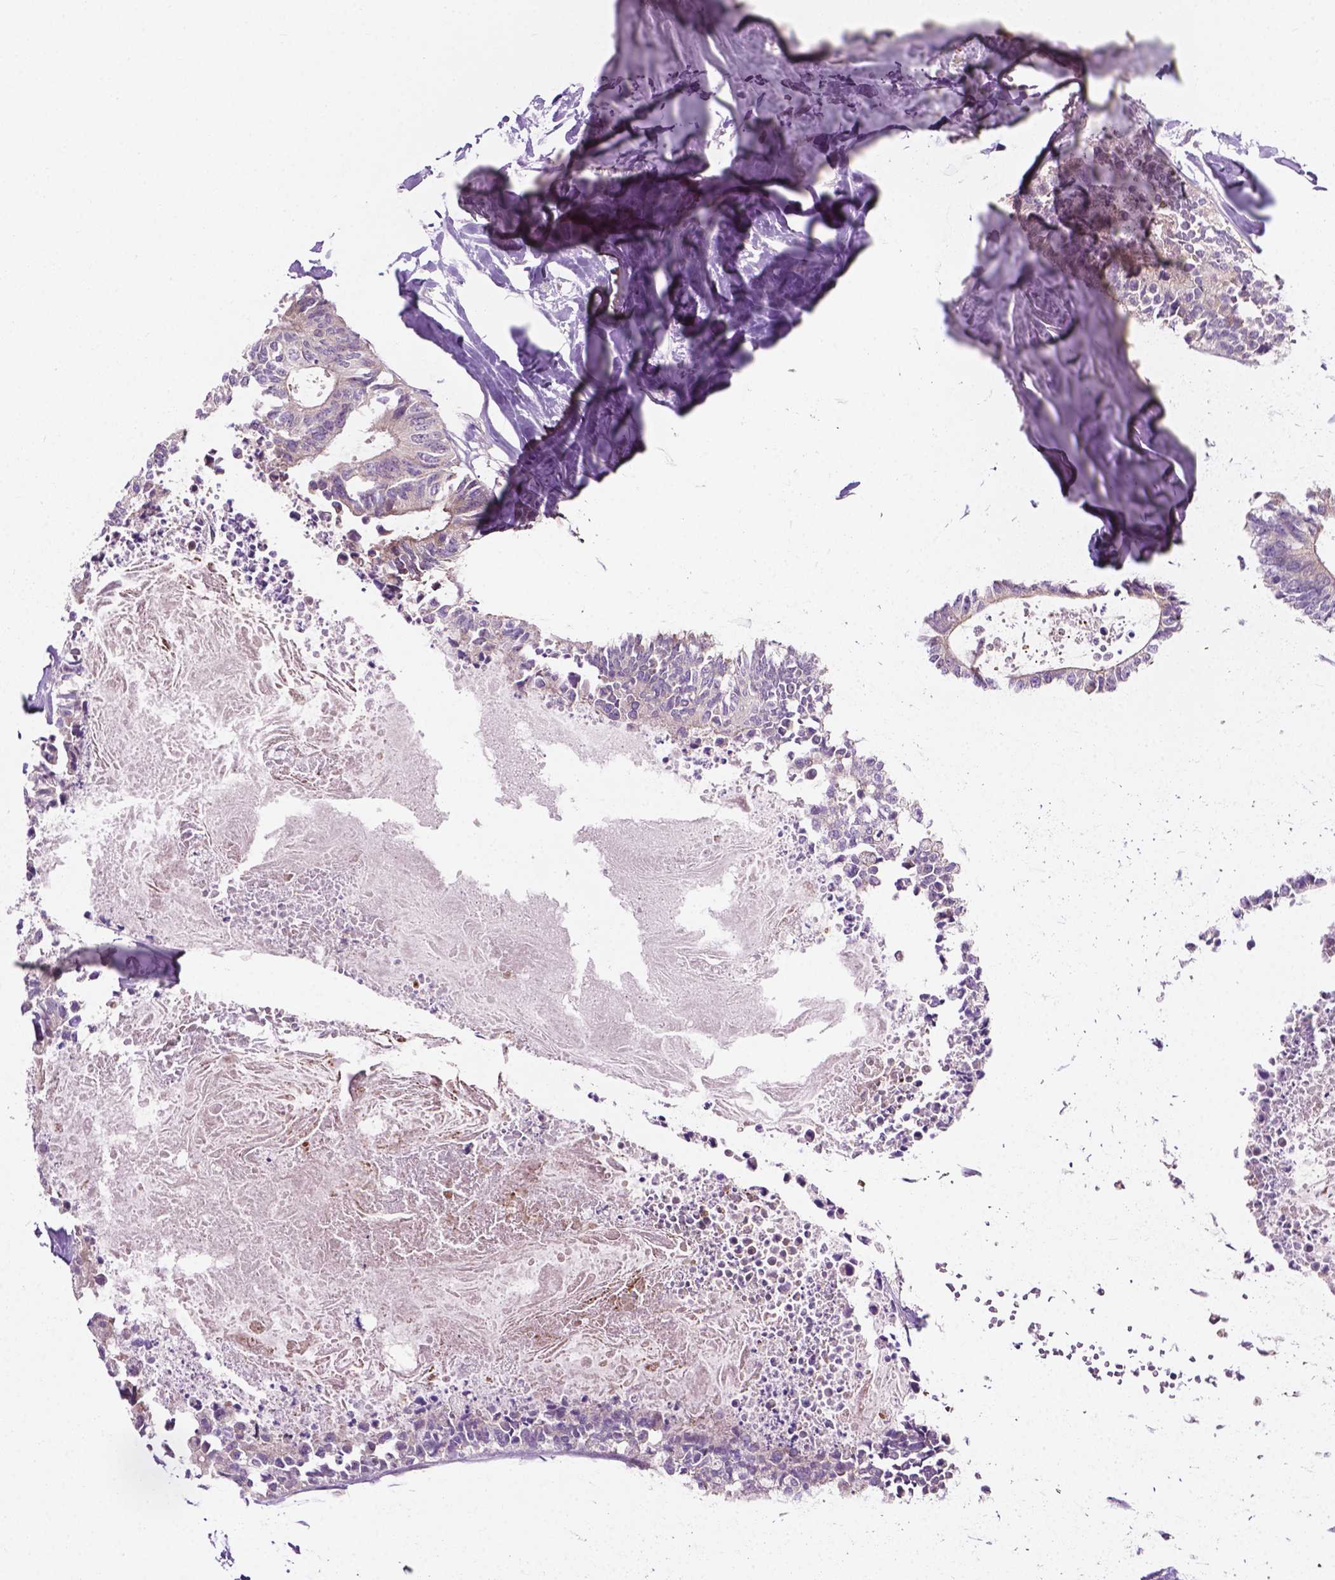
{"staining": {"intensity": "weak", "quantity": "<25%", "location": "cytoplasmic/membranous"}, "tissue": "colorectal cancer", "cell_type": "Tumor cells", "image_type": "cancer", "snomed": [{"axis": "morphology", "description": "Adenocarcinoma, NOS"}, {"axis": "topography", "description": "Colon"}, {"axis": "topography", "description": "Rectum"}], "caption": "Immunohistochemical staining of colorectal adenocarcinoma demonstrates no significant staining in tumor cells.", "gene": "MZT1", "patient": {"sex": "male", "age": 57}}